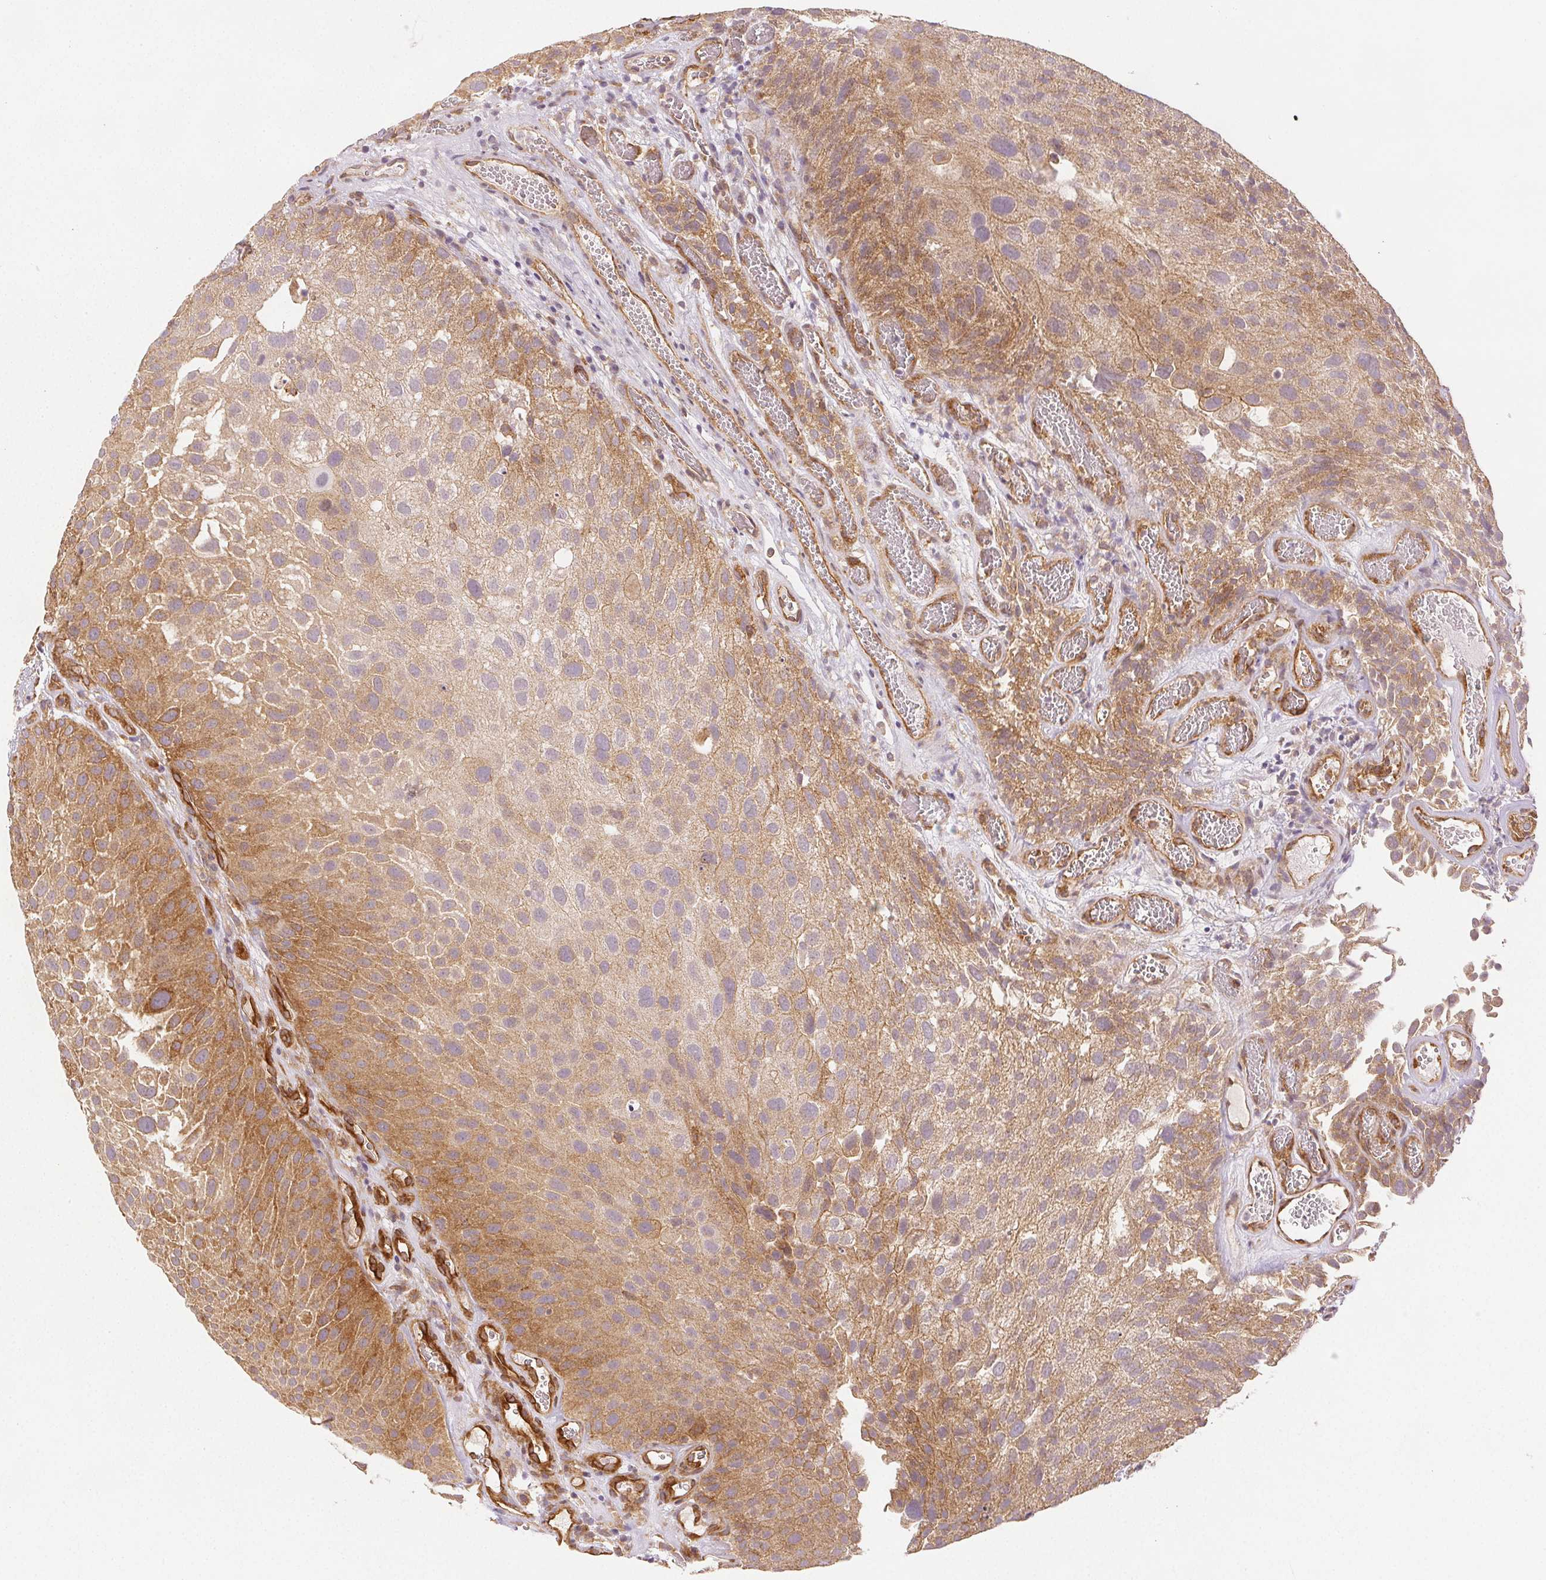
{"staining": {"intensity": "moderate", "quantity": ">75%", "location": "cytoplasmic/membranous"}, "tissue": "urothelial cancer", "cell_type": "Tumor cells", "image_type": "cancer", "snomed": [{"axis": "morphology", "description": "Urothelial carcinoma, Low grade"}, {"axis": "topography", "description": "Urinary bladder"}], "caption": "Urothelial cancer was stained to show a protein in brown. There is medium levels of moderate cytoplasmic/membranous positivity in about >75% of tumor cells. The staining is performed using DAB (3,3'-diaminobenzidine) brown chromogen to label protein expression. The nuclei are counter-stained blue using hematoxylin.", "gene": "DIAPH2", "patient": {"sex": "male", "age": 72}}